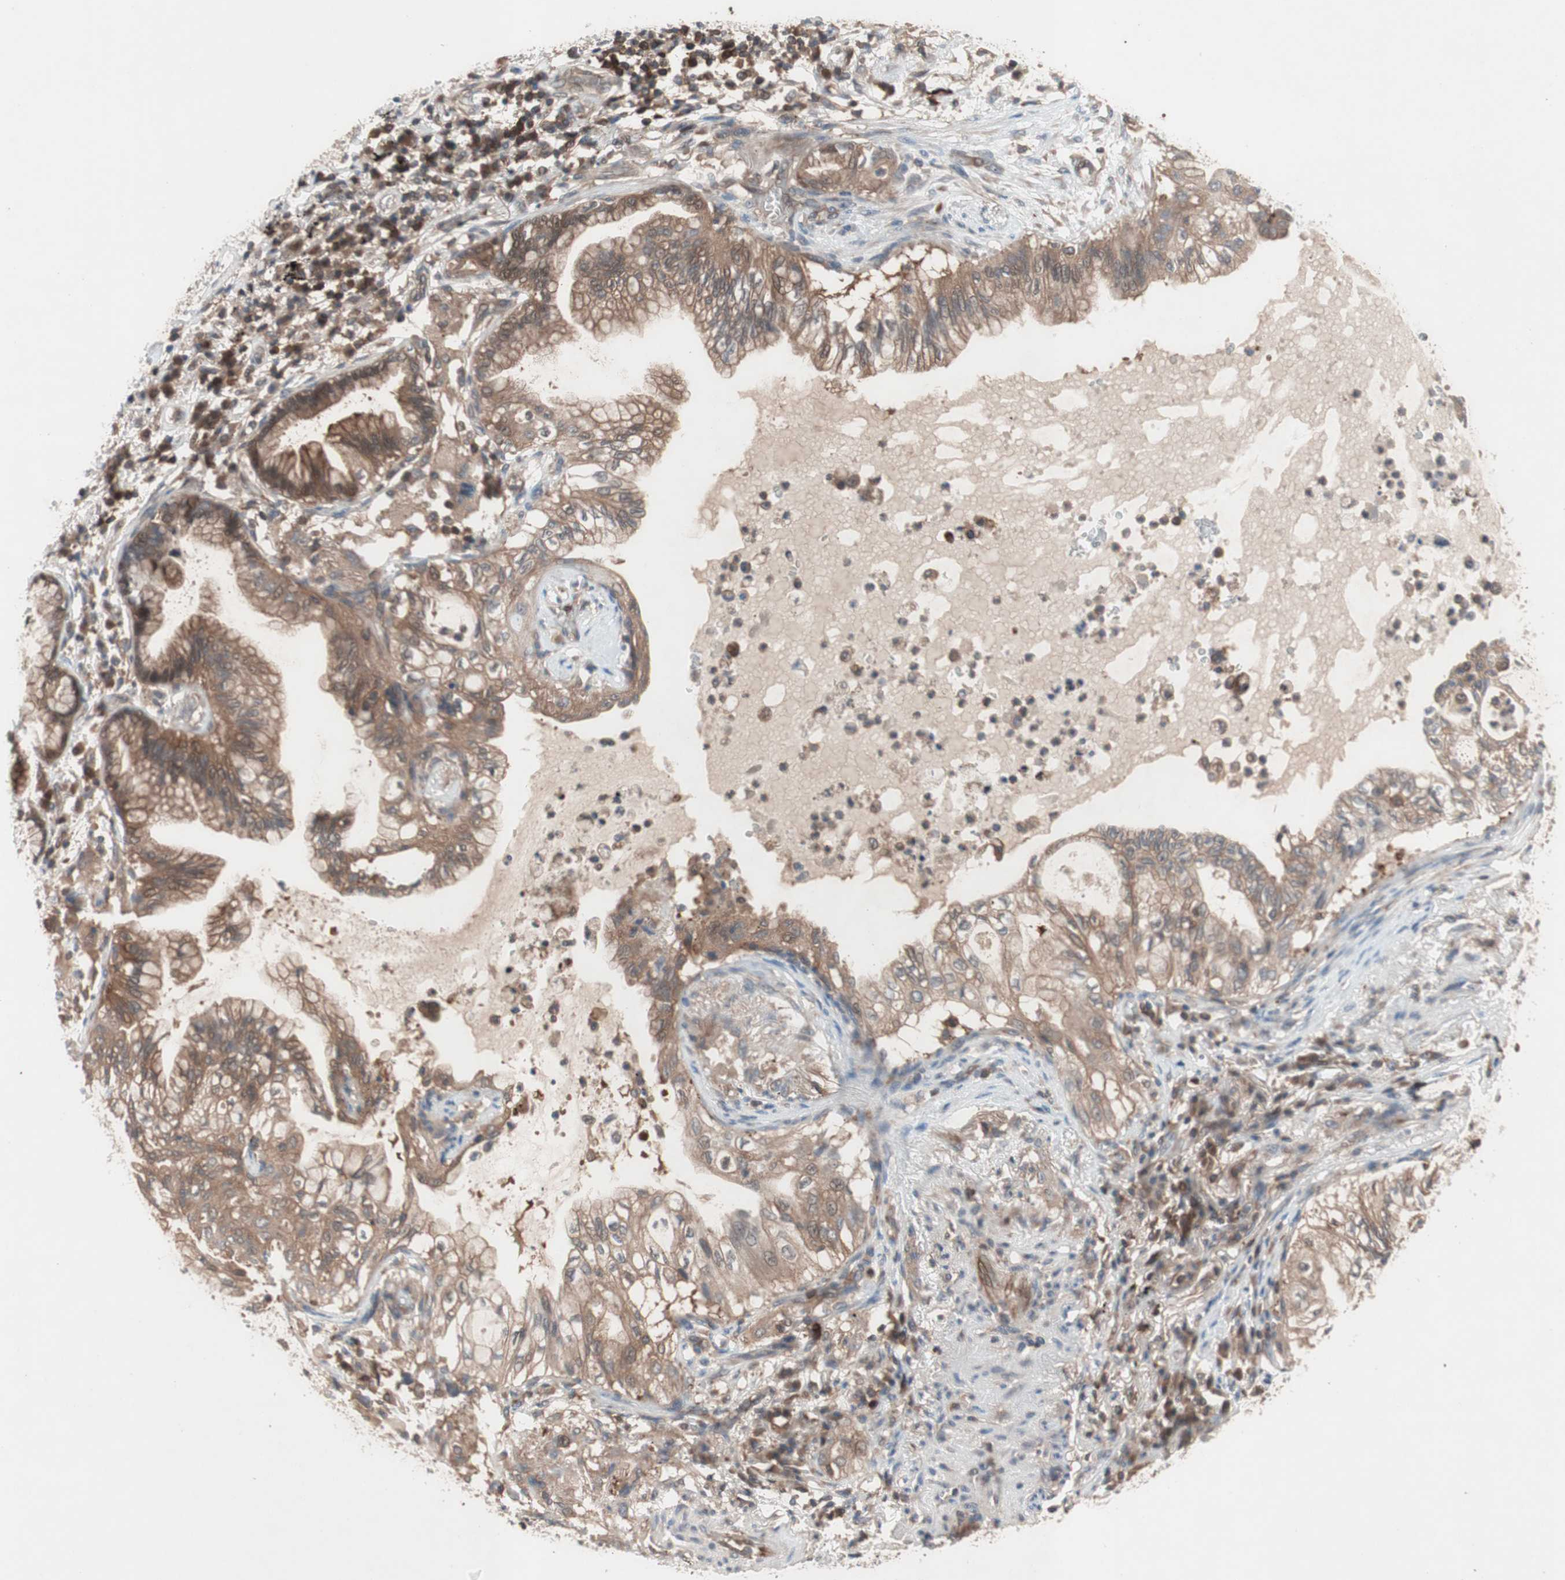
{"staining": {"intensity": "moderate", "quantity": ">75%", "location": "cytoplasmic/membranous"}, "tissue": "lung cancer", "cell_type": "Tumor cells", "image_type": "cancer", "snomed": [{"axis": "morphology", "description": "Adenocarcinoma, NOS"}, {"axis": "topography", "description": "Lung"}], "caption": "Brown immunohistochemical staining in human lung cancer reveals moderate cytoplasmic/membranous positivity in about >75% of tumor cells. (DAB (3,3'-diaminobenzidine) = brown stain, brightfield microscopy at high magnification).", "gene": "GALT", "patient": {"sex": "female", "age": 70}}